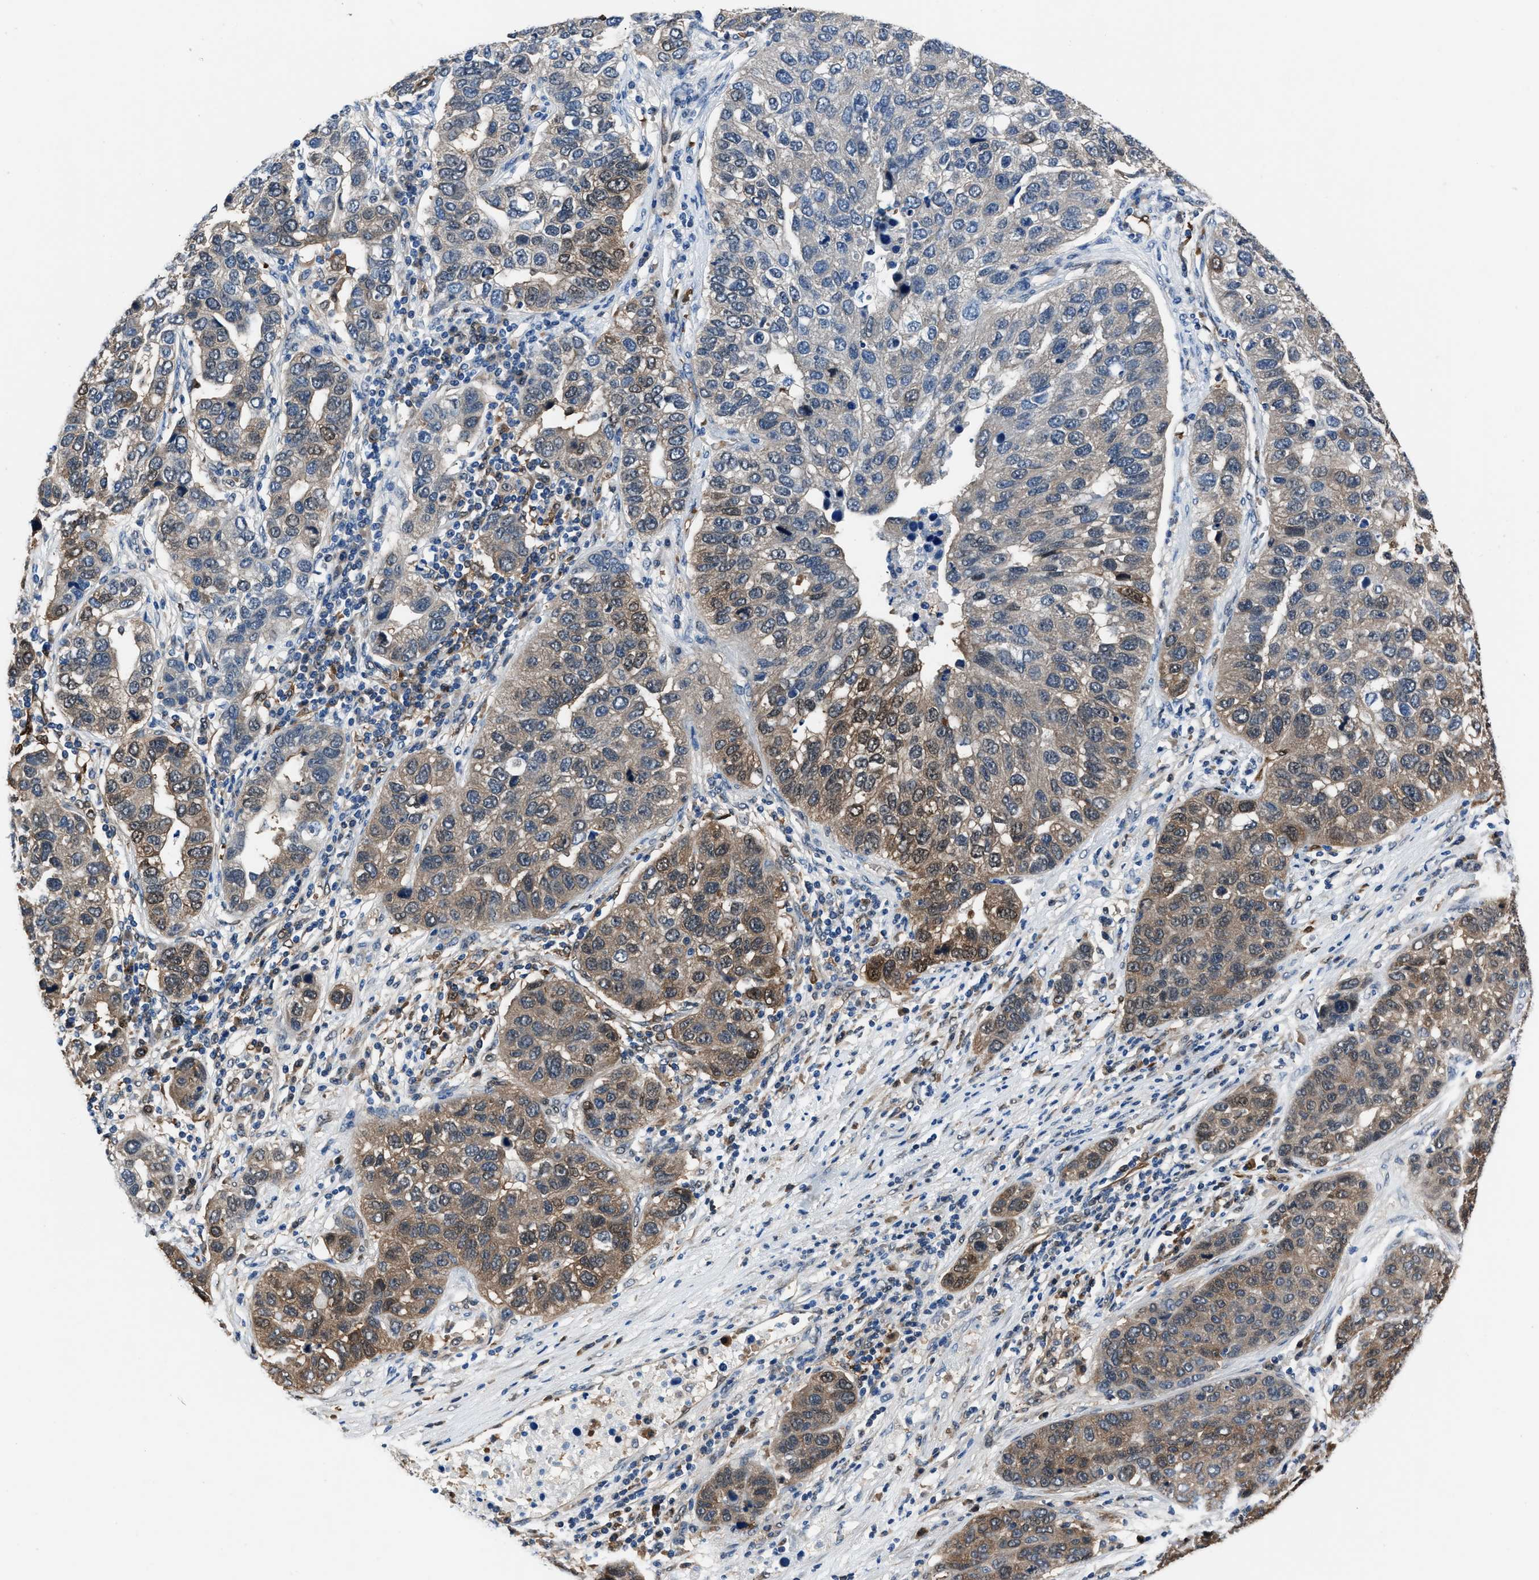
{"staining": {"intensity": "moderate", "quantity": "25%-75%", "location": "cytoplasmic/membranous"}, "tissue": "pancreatic cancer", "cell_type": "Tumor cells", "image_type": "cancer", "snomed": [{"axis": "morphology", "description": "Adenocarcinoma, NOS"}, {"axis": "topography", "description": "Pancreas"}], "caption": "Pancreatic cancer (adenocarcinoma) stained with a protein marker demonstrates moderate staining in tumor cells.", "gene": "PPA1", "patient": {"sex": "female", "age": 61}}